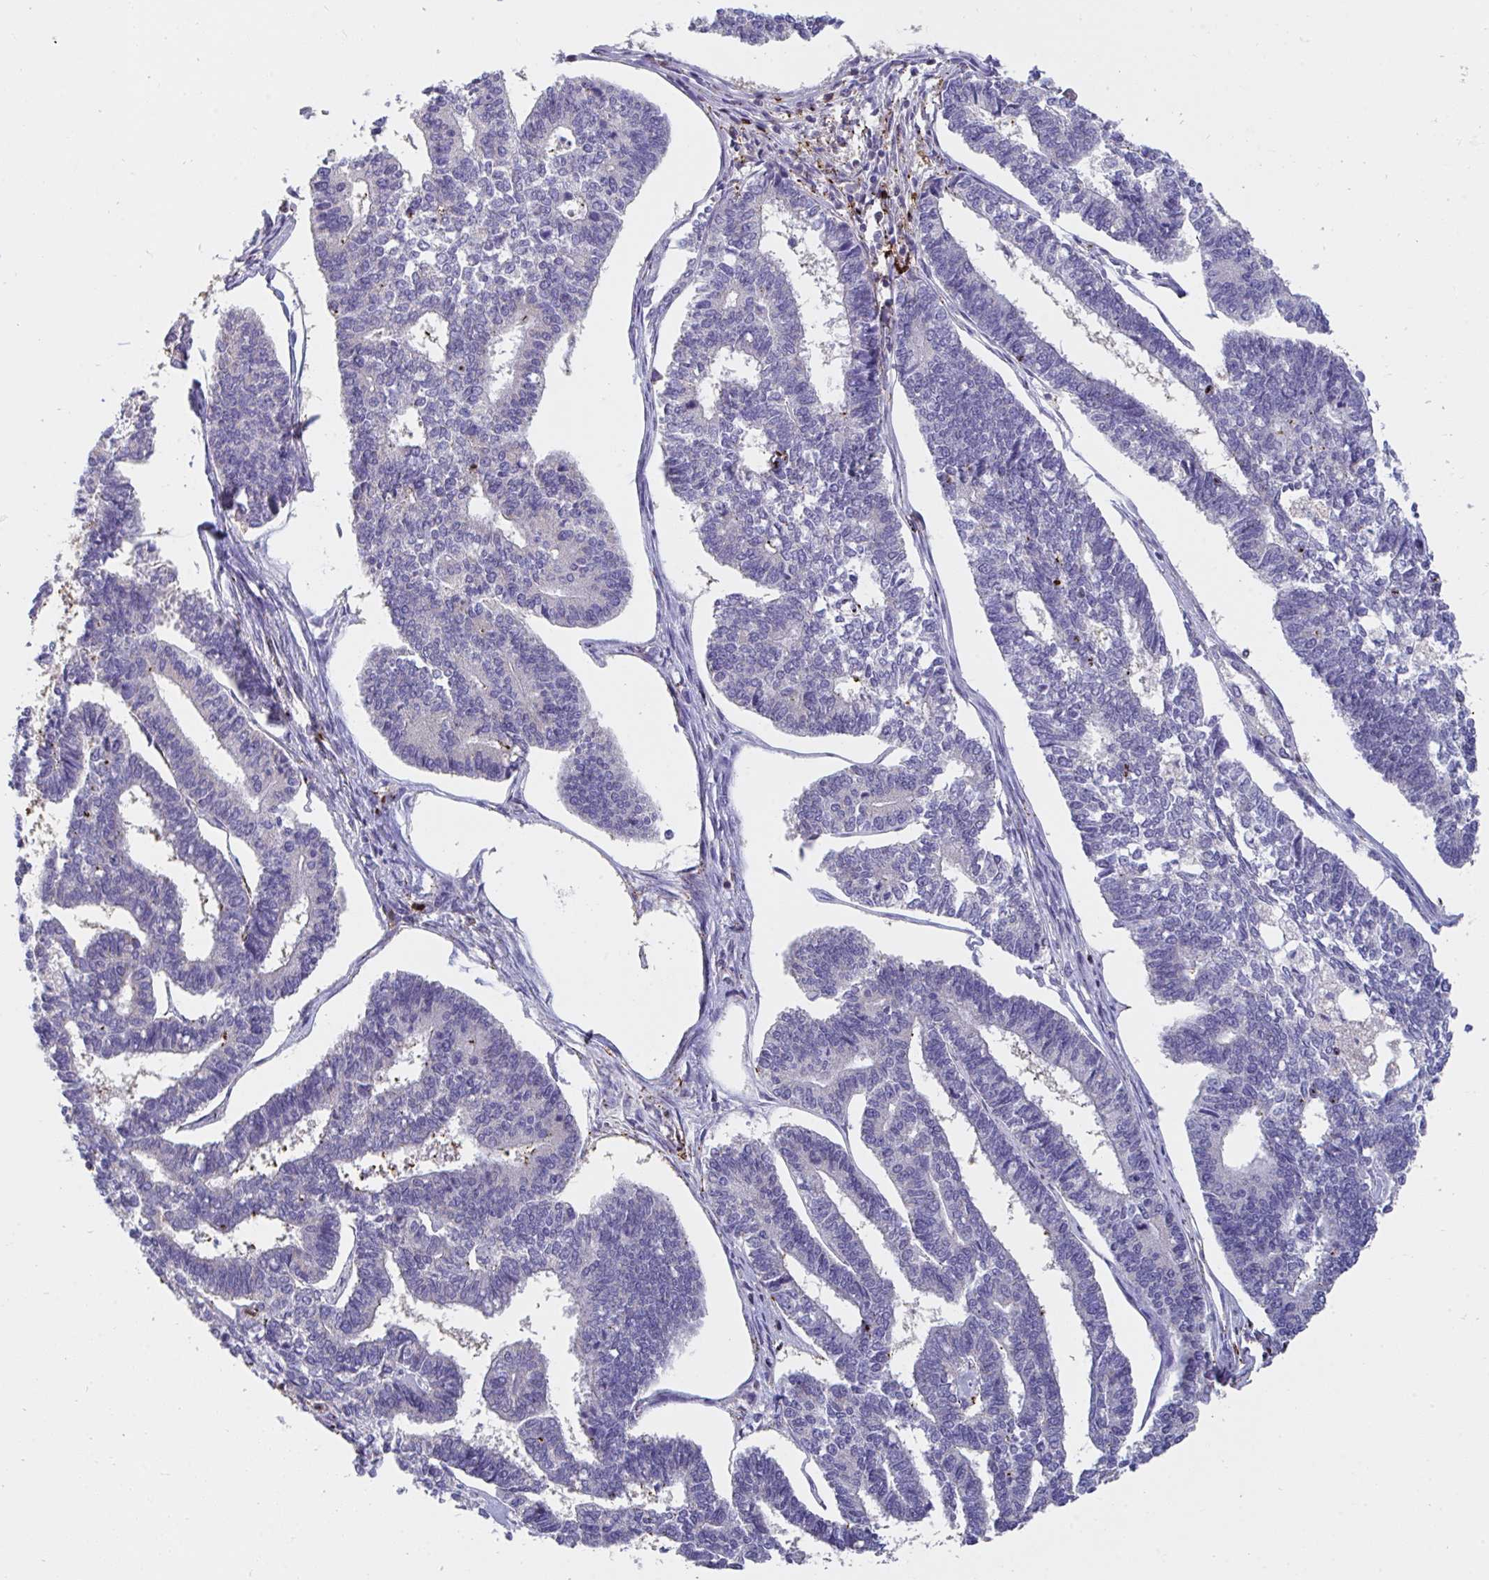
{"staining": {"intensity": "negative", "quantity": "none", "location": "none"}, "tissue": "endometrial cancer", "cell_type": "Tumor cells", "image_type": "cancer", "snomed": [{"axis": "morphology", "description": "Adenocarcinoma, NOS"}, {"axis": "topography", "description": "Endometrium"}], "caption": "This is an IHC photomicrograph of human endometrial cancer (adenocarcinoma). There is no positivity in tumor cells.", "gene": "CFL1", "patient": {"sex": "female", "age": 70}}